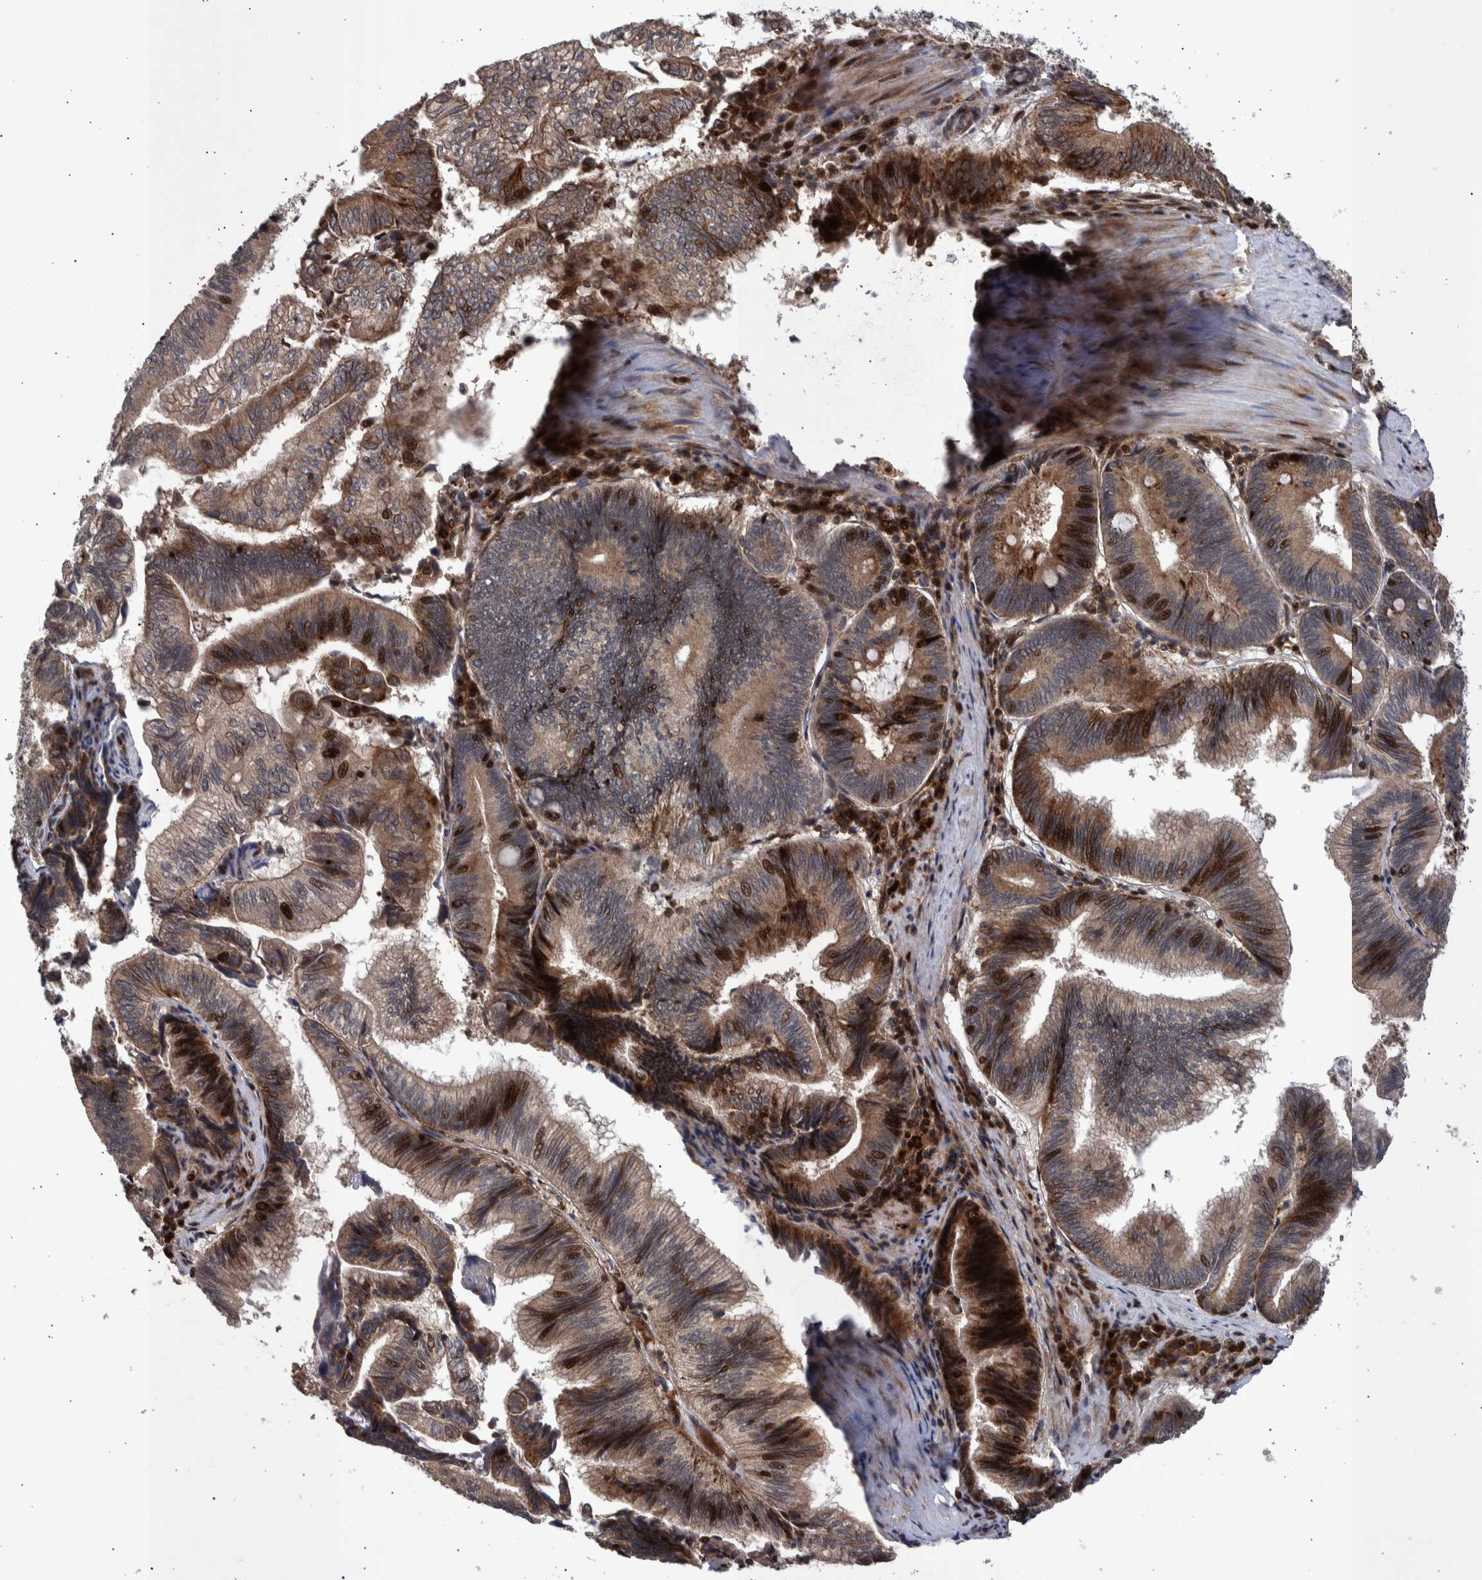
{"staining": {"intensity": "moderate", "quantity": ">75%", "location": "cytoplasmic/membranous,nuclear"}, "tissue": "pancreatic cancer", "cell_type": "Tumor cells", "image_type": "cancer", "snomed": [{"axis": "morphology", "description": "Adenocarcinoma, NOS"}, {"axis": "topography", "description": "Pancreas"}], "caption": "High-magnification brightfield microscopy of pancreatic cancer (adenocarcinoma) stained with DAB (brown) and counterstained with hematoxylin (blue). tumor cells exhibit moderate cytoplasmic/membranous and nuclear positivity is present in about>75% of cells.", "gene": "SHISA6", "patient": {"sex": "male", "age": 82}}